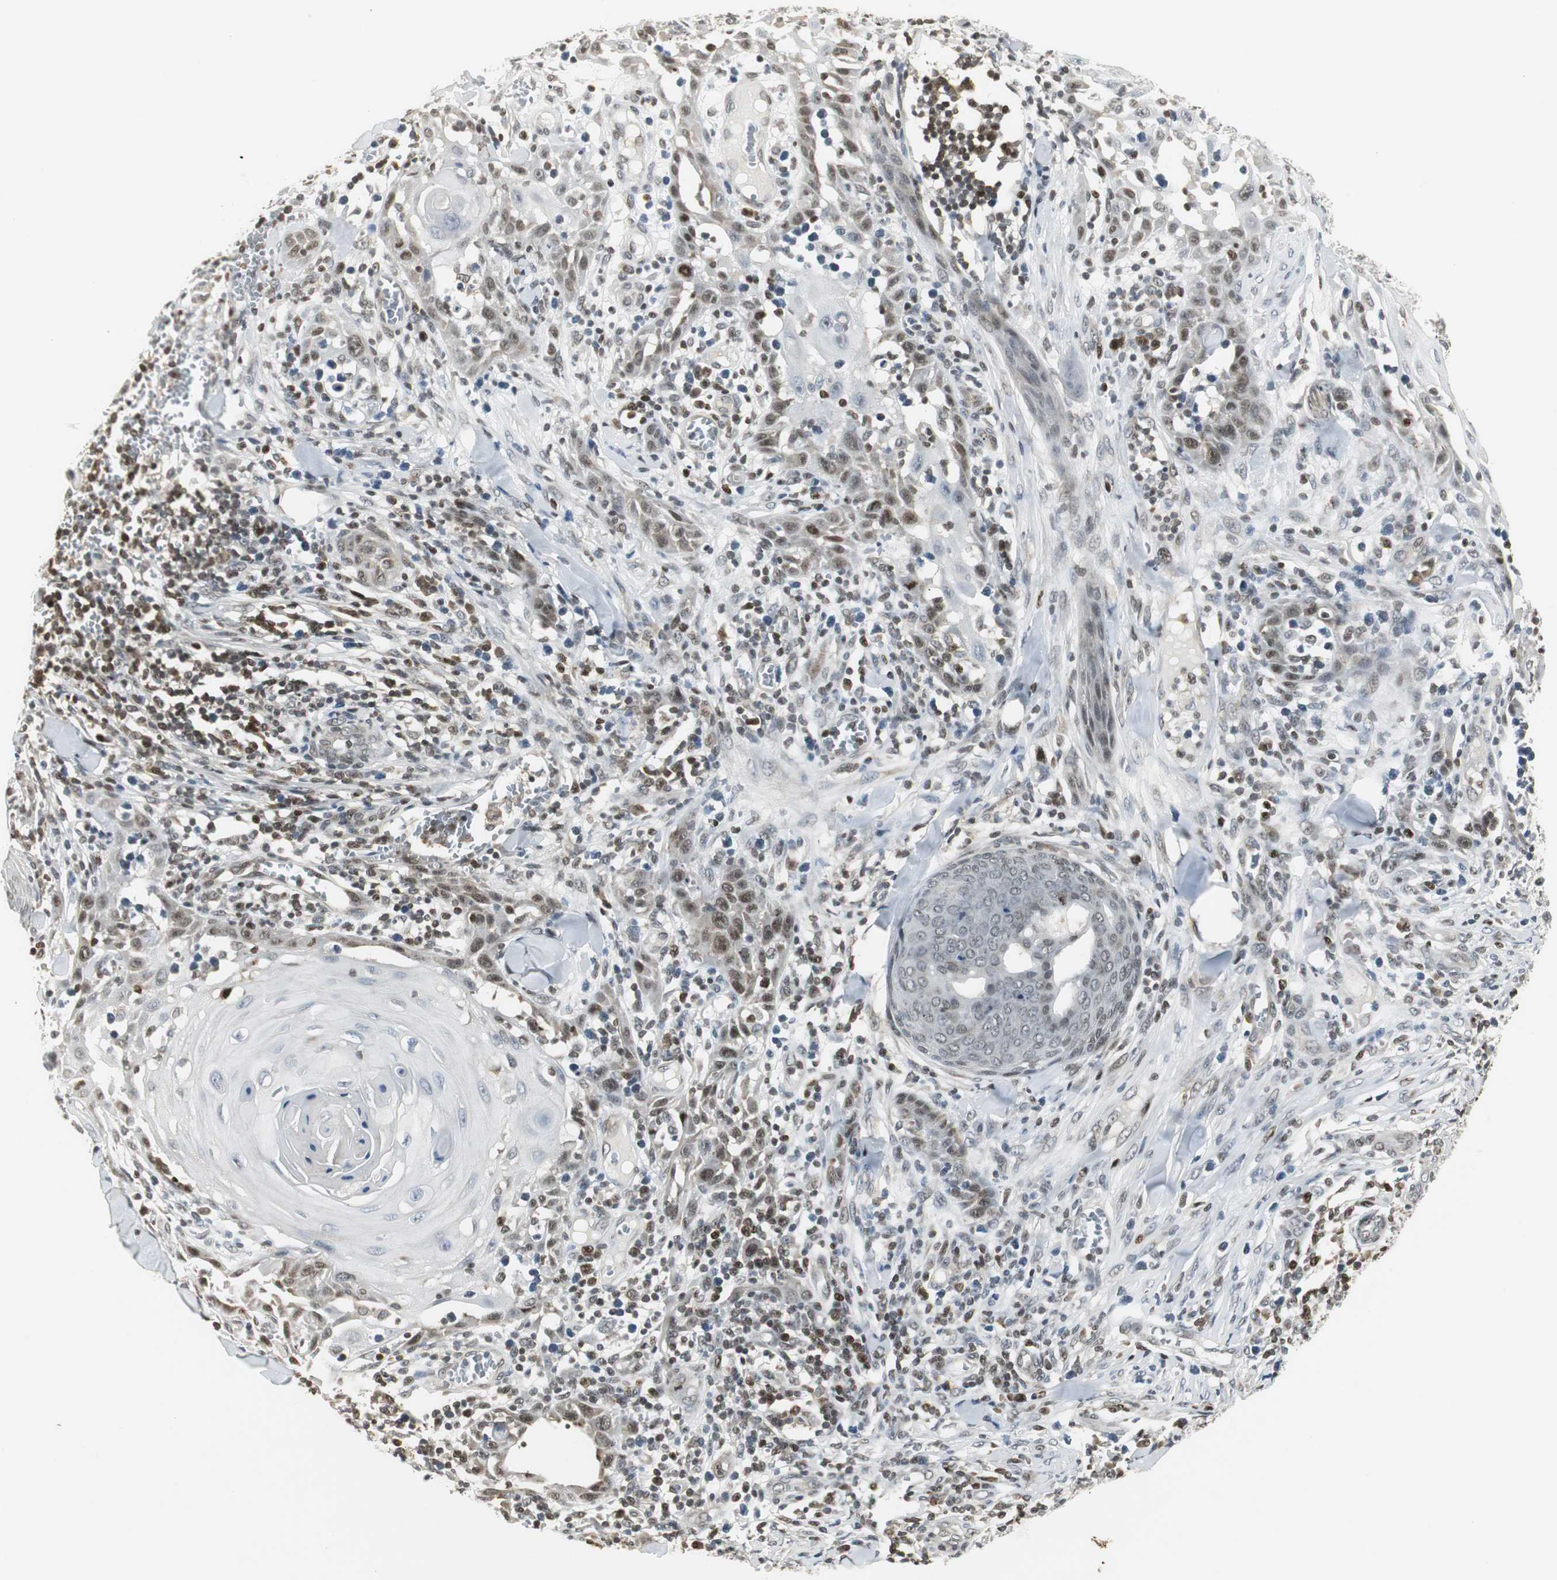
{"staining": {"intensity": "weak", "quantity": "25%-75%", "location": "cytoplasmic/membranous,nuclear"}, "tissue": "skin cancer", "cell_type": "Tumor cells", "image_type": "cancer", "snomed": [{"axis": "morphology", "description": "Squamous cell carcinoma, NOS"}, {"axis": "topography", "description": "Skin"}], "caption": "Skin cancer (squamous cell carcinoma) was stained to show a protein in brown. There is low levels of weak cytoplasmic/membranous and nuclear expression in about 25%-75% of tumor cells. (Brightfield microscopy of DAB IHC at high magnification).", "gene": "MPG", "patient": {"sex": "male", "age": 24}}